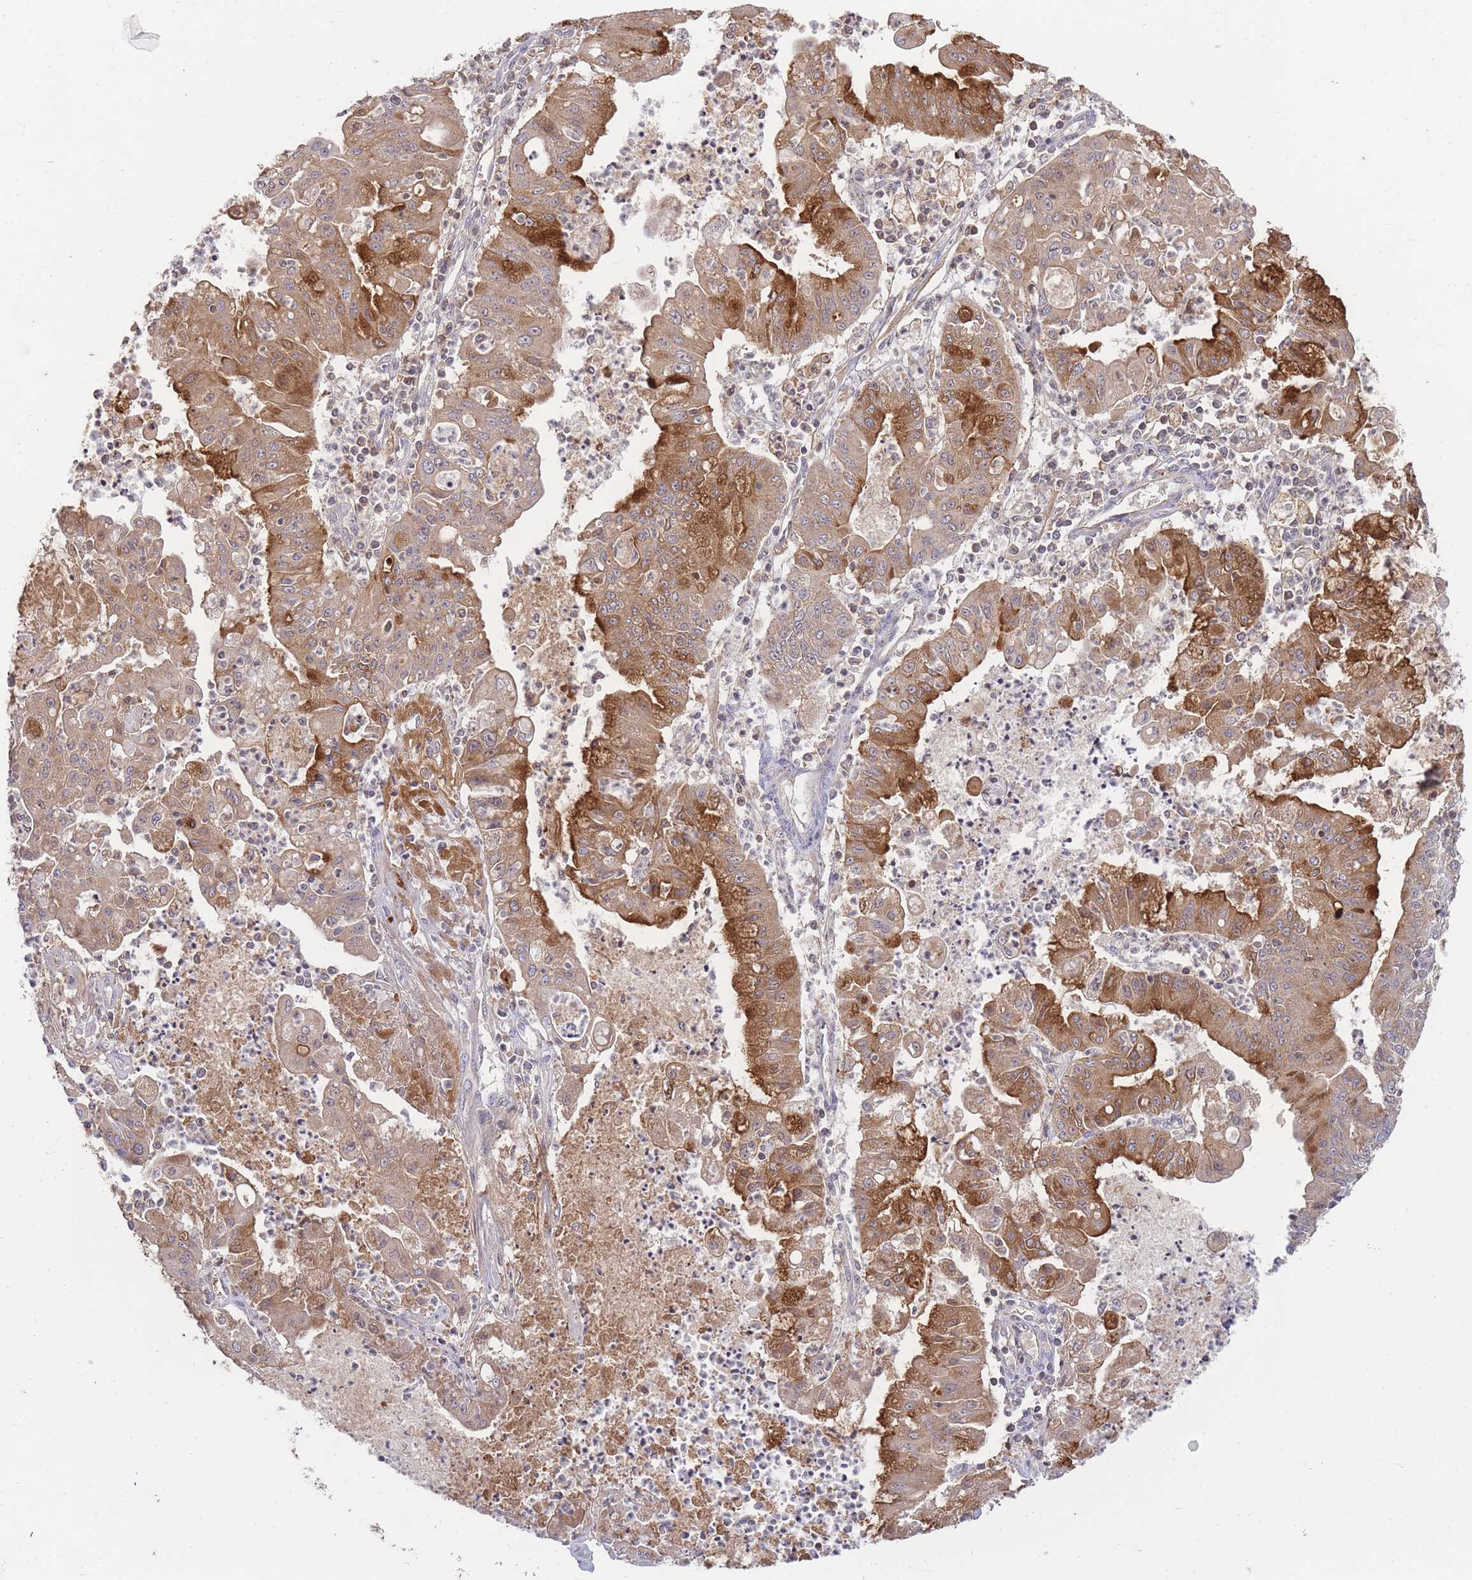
{"staining": {"intensity": "strong", "quantity": "25%-75%", "location": "cytoplasmic/membranous"}, "tissue": "ovarian cancer", "cell_type": "Tumor cells", "image_type": "cancer", "snomed": [{"axis": "morphology", "description": "Cystadenocarcinoma, mucinous, NOS"}, {"axis": "topography", "description": "Ovary"}], "caption": "Immunohistochemistry (IHC) micrograph of ovarian mucinous cystadenocarcinoma stained for a protein (brown), which displays high levels of strong cytoplasmic/membranous expression in approximately 25%-75% of tumor cells.", "gene": "RALGDS", "patient": {"sex": "female", "age": 70}}